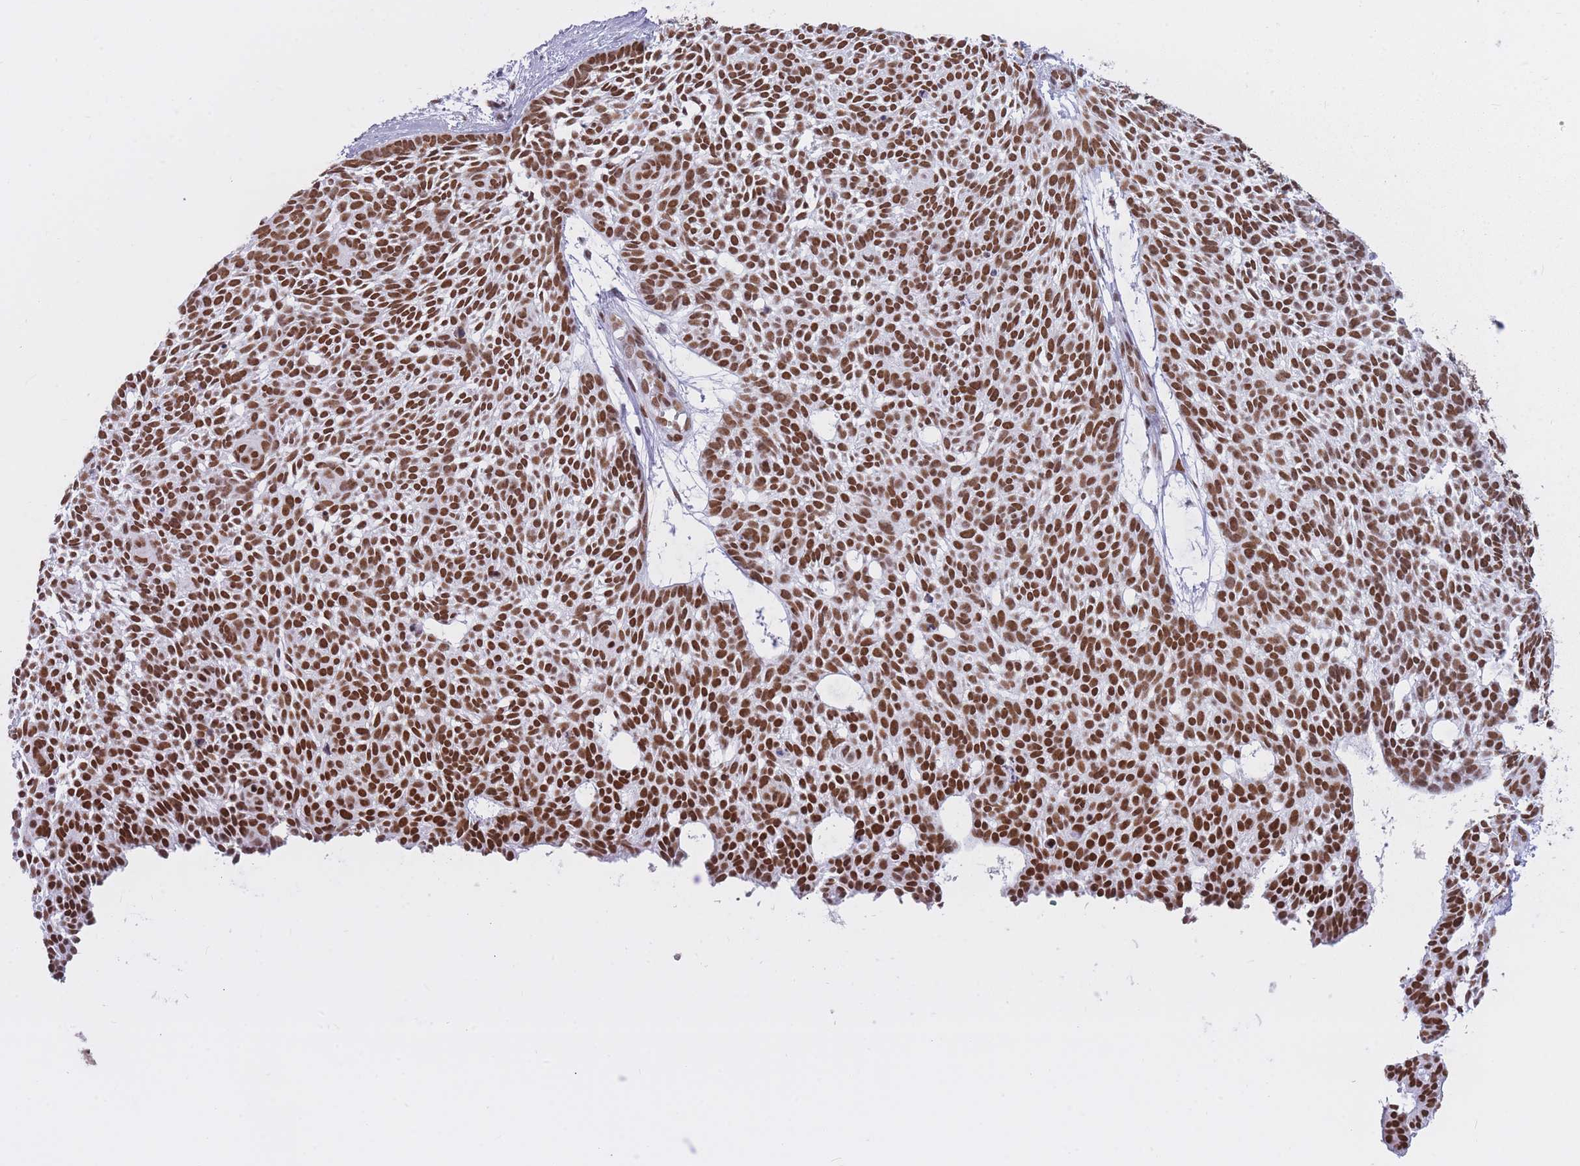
{"staining": {"intensity": "strong", "quantity": ">75%", "location": "nuclear"}, "tissue": "skin cancer", "cell_type": "Tumor cells", "image_type": "cancer", "snomed": [{"axis": "morphology", "description": "Basal cell carcinoma"}, {"axis": "topography", "description": "Skin"}], "caption": "This is a histology image of immunohistochemistry (IHC) staining of skin cancer (basal cell carcinoma), which shows strong staining in the nuclear of tumor cells.", "gene": "HNRNPUL1", "patient": {"sex": "male", "age": 61}}